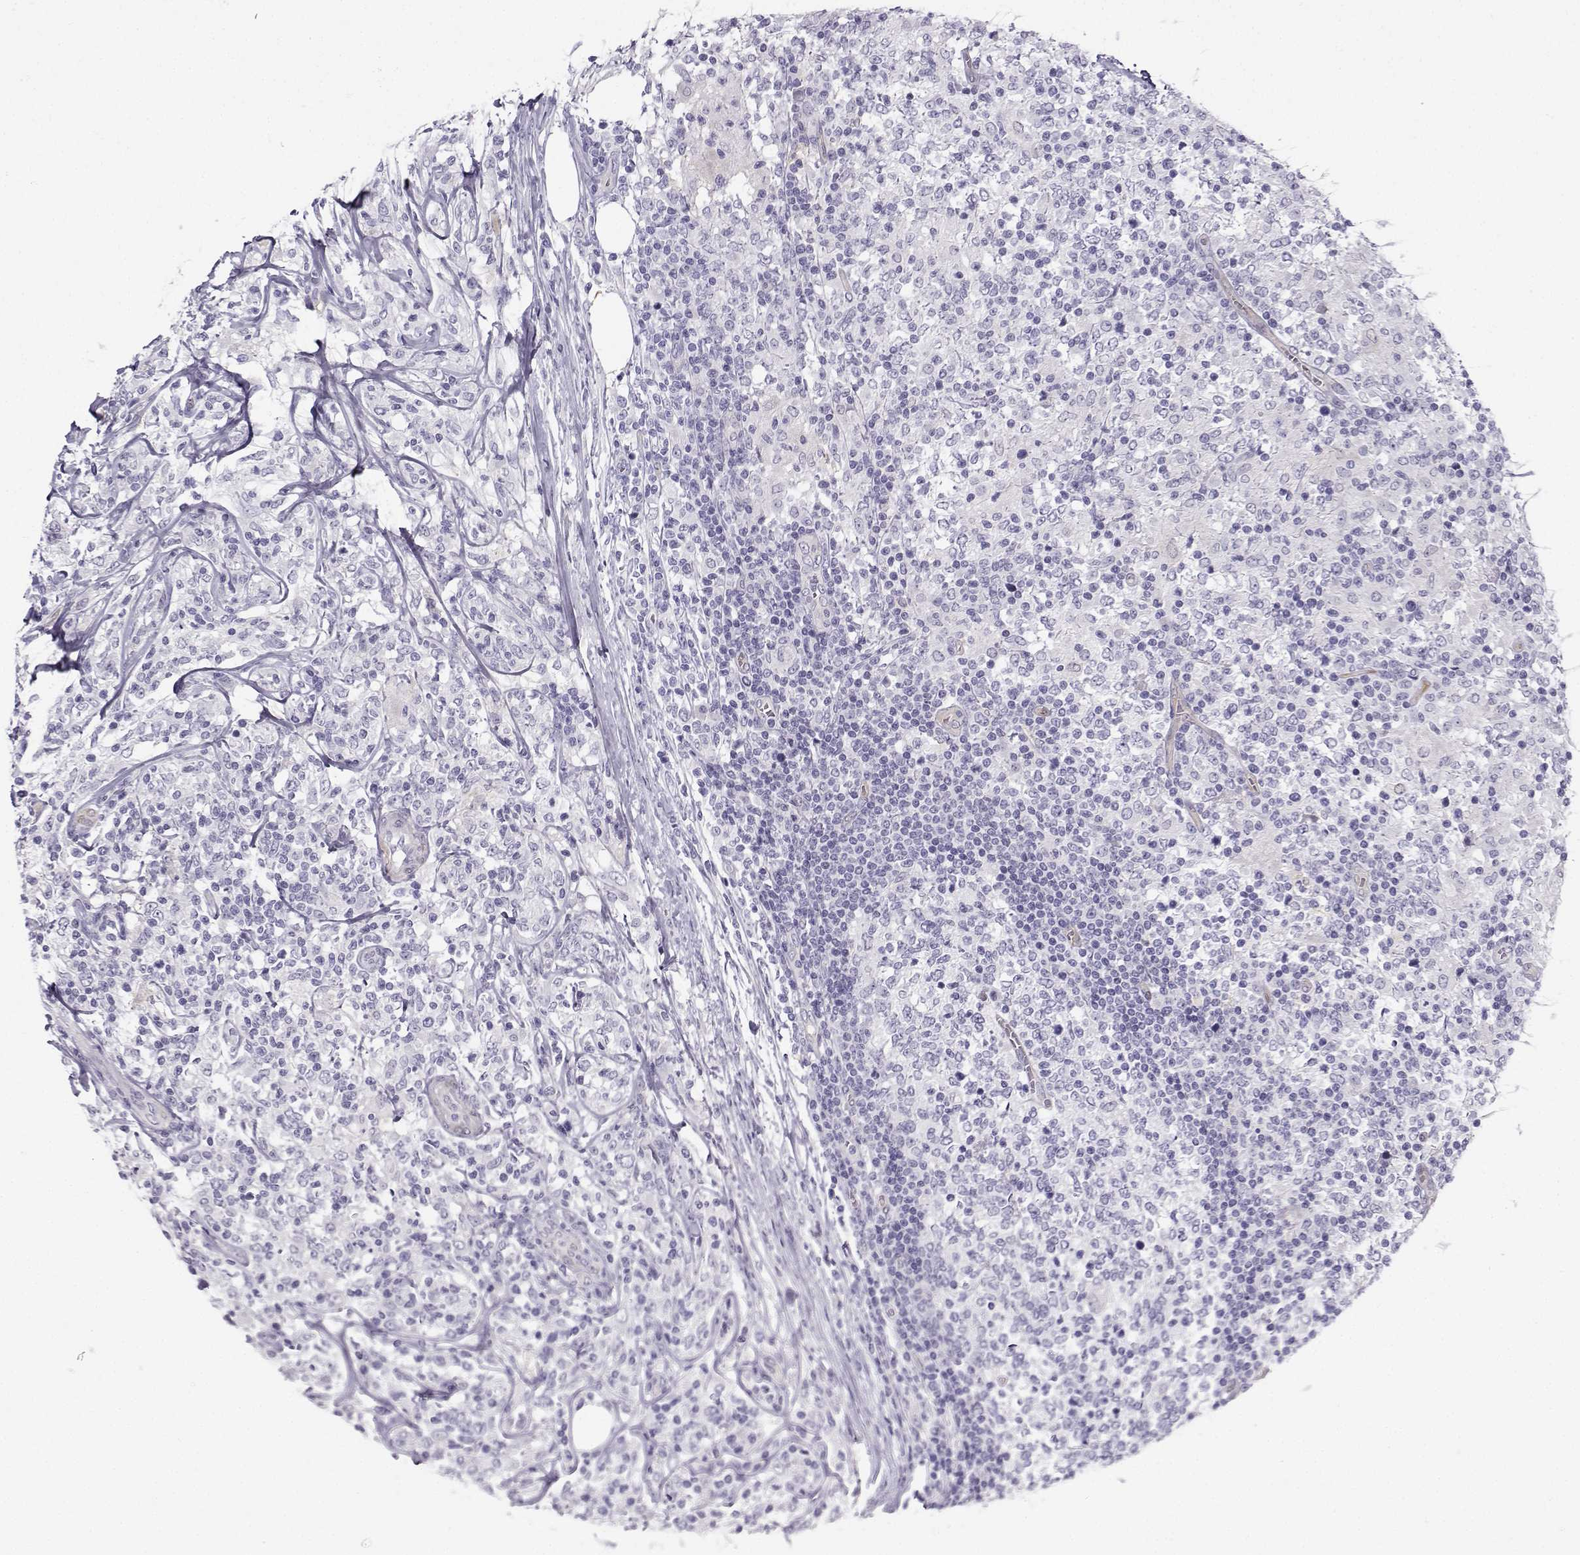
{"staining": {"intensity": "negative", "quantity": "none", "location": "none"}, "tissue": "lymphoma", "cell_type": "Tumor cells", "image_type": "cancer", "snomed": [{"axis": "morphology", "description": "Malignant lymphoma, non-Hodgkin's type, High grade"}, {"axis": "topography", "description": "Lymph node"}], "caption": "Photomicrograph shows no protein positivity in tumor cells of malignant lymphoma, non-Hodgkin's type (high-grade) tissue.", "gene": "NQO1", "patient": {"sex": "female", "age": 84}}